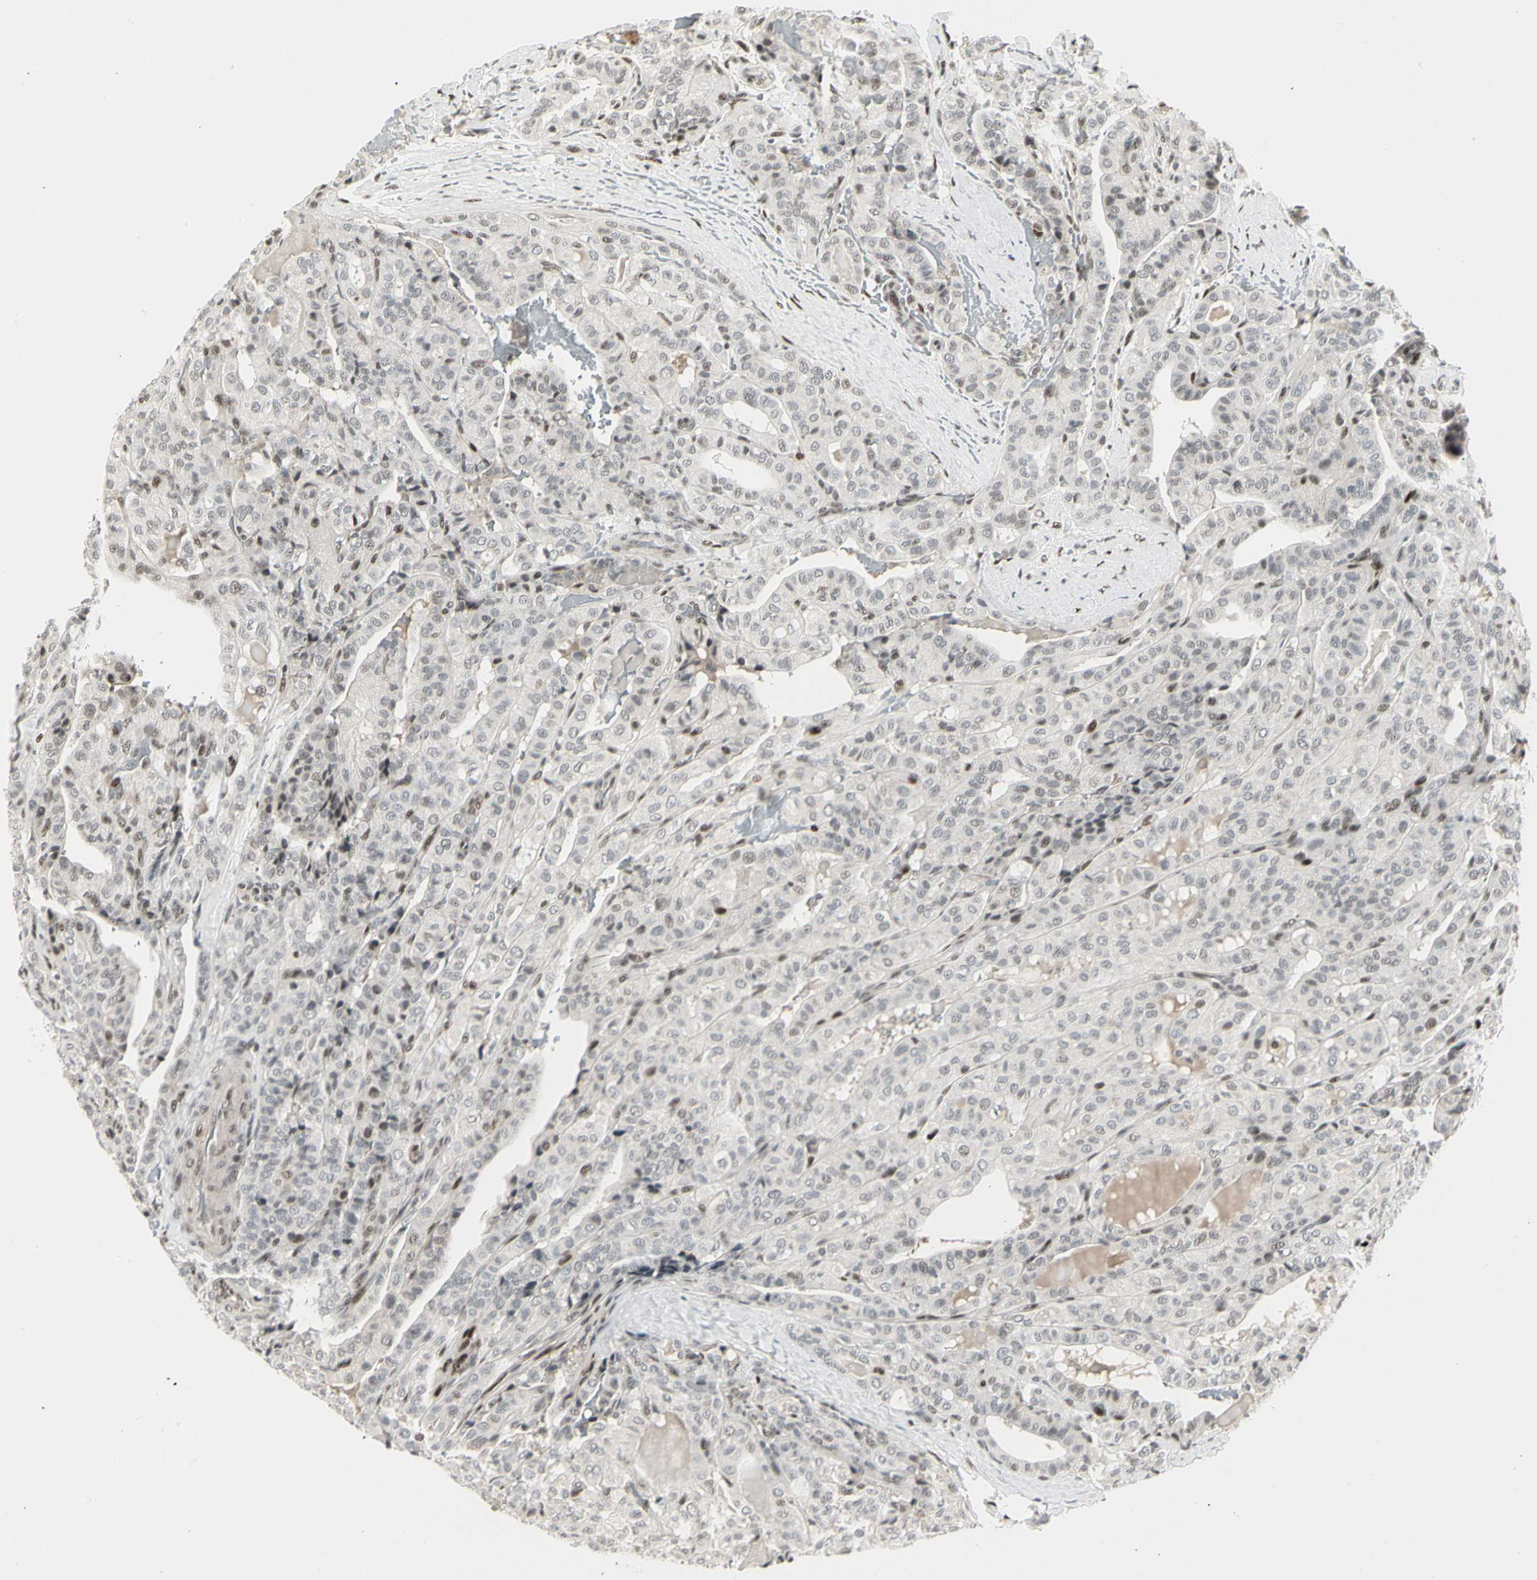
{"staining": {"intensity": "moderate", "quantity": "<25%", "location": "nuclear"}, "tissue": "thyroid cancer", "cell_type": "Tumor cells", "image_type": "cancer", "snomed": [{"axis": "morphology", "description": "Papillary adenocarcinoma, NOS"}, {"axis": "topography", "description": "Thyroid gland"}], "caption": "DAB (3,3'-diaminobenzidine) immunohistochemical staining of human papillary adenocarcinoma (thyroid) displays moderate nuclear protein expression in approximately <25% of tumor cells. (DAB IHC with brightfield microscopy, high magnification).", "gene": "FOXJ2", "patient": {"sex": "male", "age": 77}}